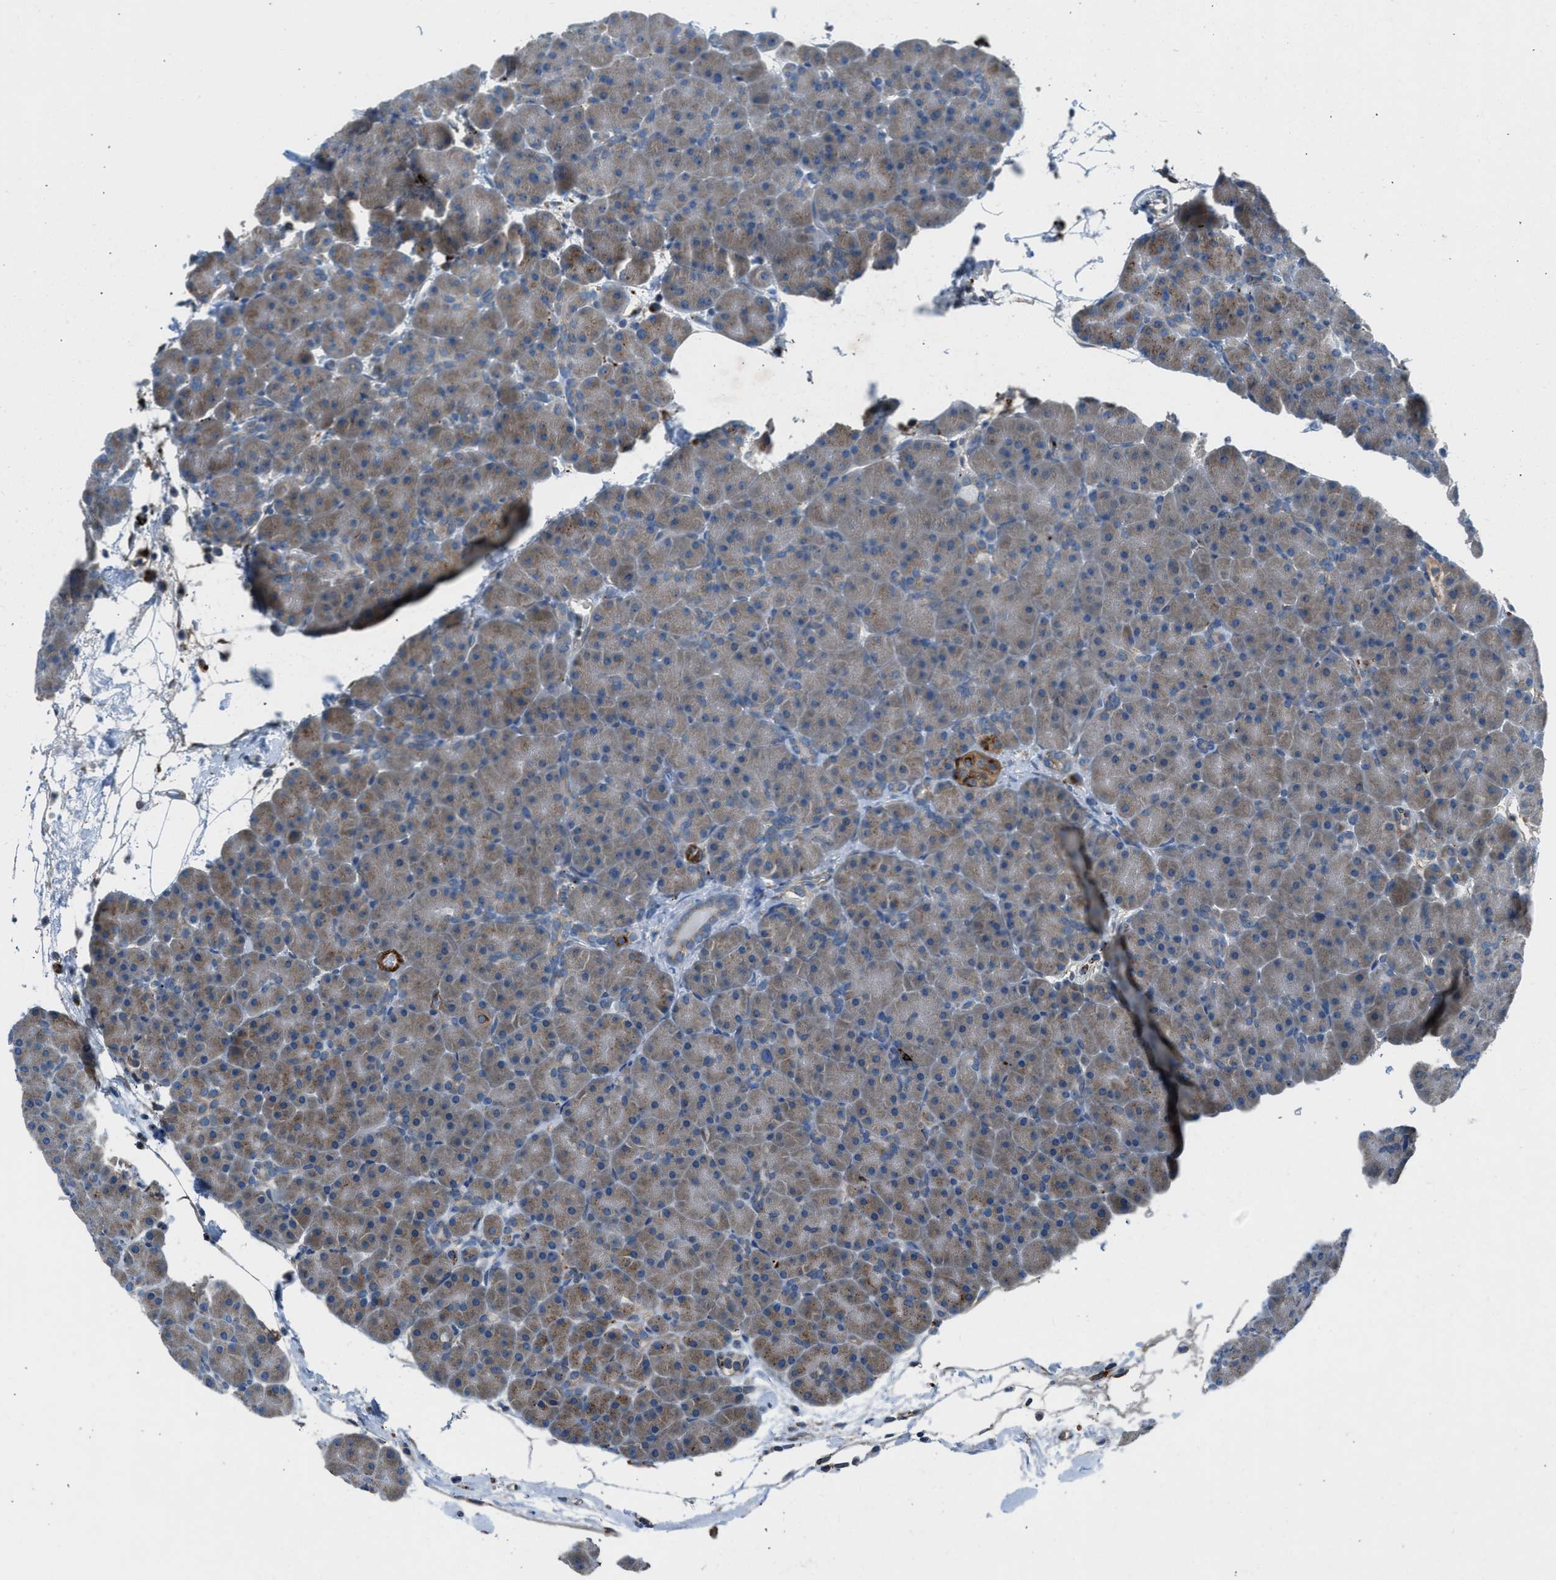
{"staining": {"intensity": "moderate", "quantity": "<25%", "location": "cytoplasmic/membranous"}, "tissue": "pancreas", "cell_type": "Exocrine glandular cells", "image_type": "normal", "snomed": [{"axis": "morphology", "description": "Normal tissue, NOS"}, {"axis": "topography", "description": "Pancreas"}], "caption": "Unremarkable pancreas demonstrates moderate cytoplasmic/membranous expression in approximately <25% of exocrine glandular cells.", "gene": "LMBR1", "patient": {"sex": "male", "age": 66}}